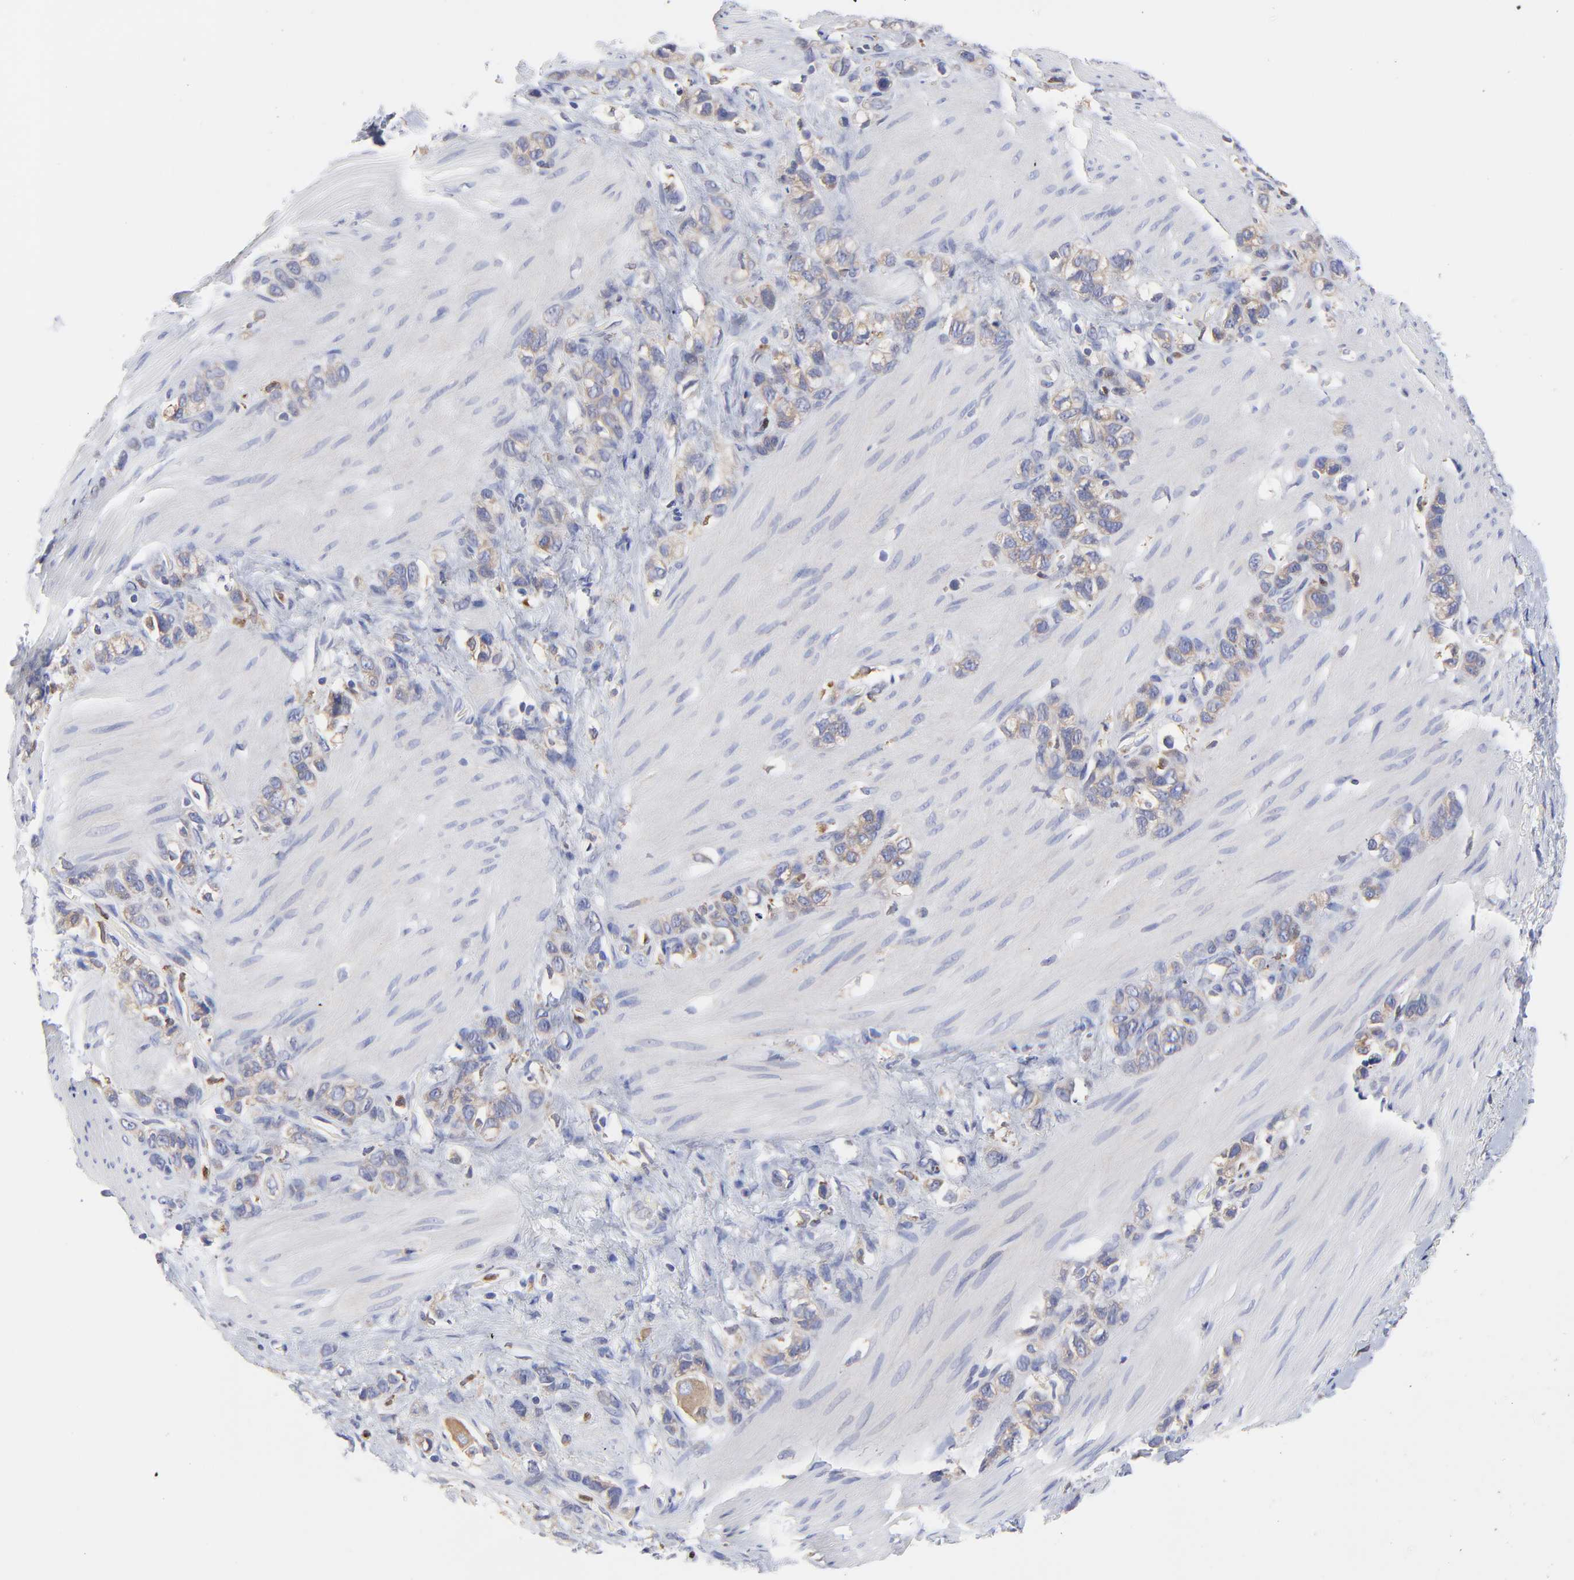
{"staining": {"intensity": "weak", "quantity": ">75%", "location": "cytoplasmic/membranous"}, "tissue": "stomach cancer", "cell_type": "Tumor cells", "image_type": "cancer", "snomed": [{"axis": "morphology", "description": "Normal tissue, NOS"}, {"axis": "morphology", "description": "Adenocarcinoma, NOS"}, {"axis": "morphology", "description": "Adenocarcinoma, High grade"}, {"axis": "topography", "description": "Stomach, upper"}, {"axis": "topography", "description": "Stomach"}], "caption": "Stomach cancer (adenocarcinoma) stained with a protein marker displays weak staining in tumor cells.", "gene": "MOSPD2", "patient": {"sex": "female", "age": 65}}